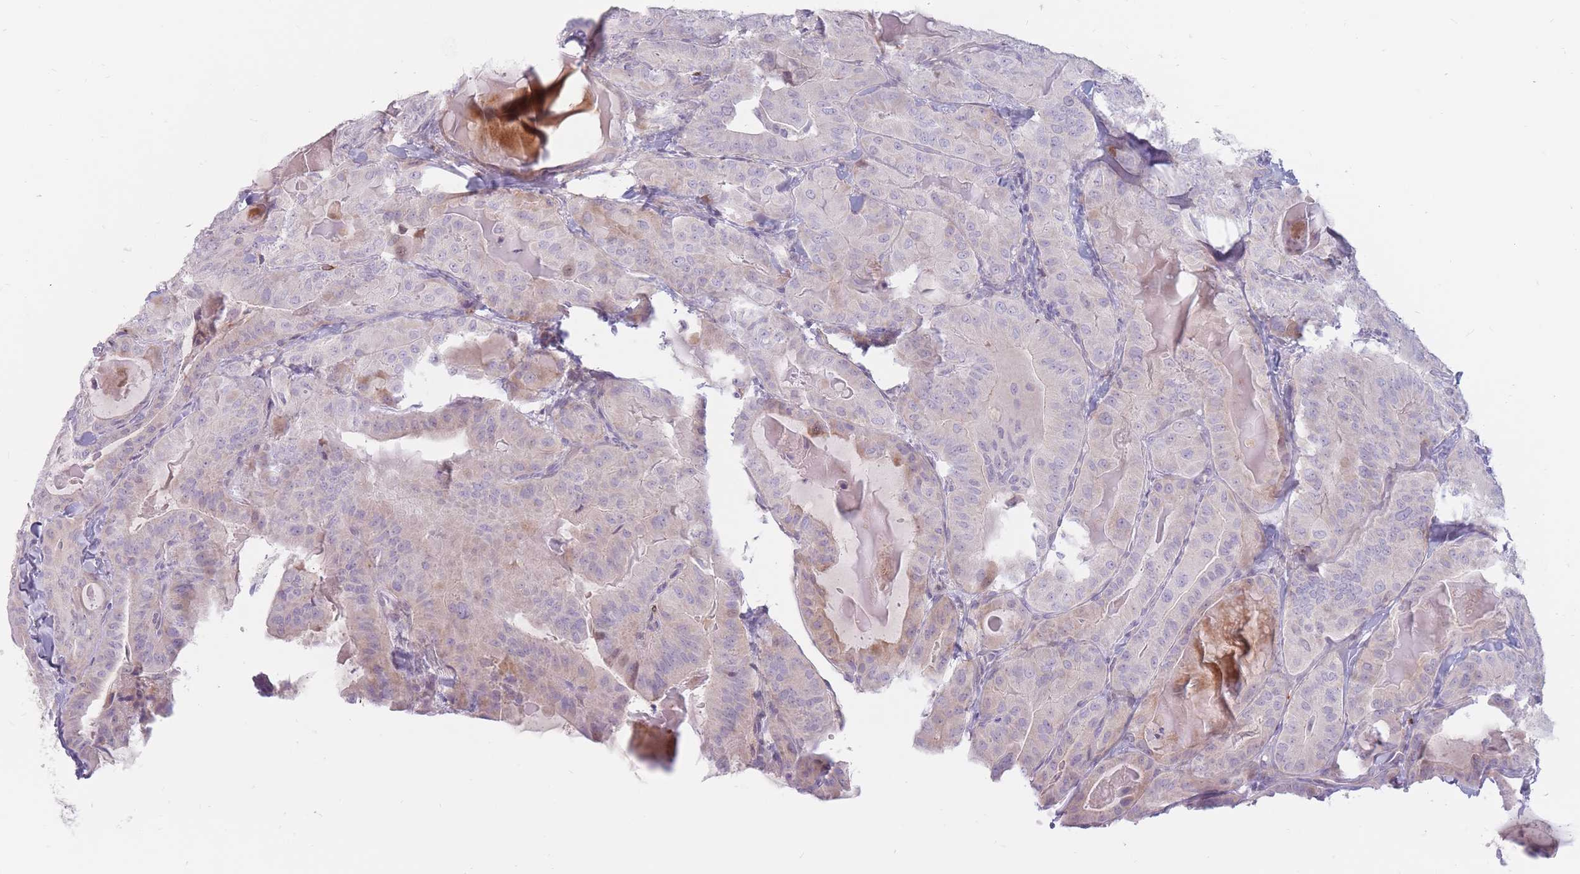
{"staining": {"intensity": "negative", "quantity": "none", "location": "none"}, "tissue": "thyroid cancer", "cell_type": "Tumor cells", "image_type": "cancer", "snomed": [{"axis": "morphology", "description": "Papillary adenocarcinoma, NOS"}, {"axis": "topography", "description": "Thyroid gland"}], "caption": "Micrograph shows no significant protein positivity in tumor cells of thyroid papillary adenocarcinoma. The staining was performed using DAB to visualize the protein expression in brown, while the nuclei were stained in blue with hematoxylin (Magnification: 20x).", "gene": "PTGDR", "patient": {"sex": "female", "age": 68}}